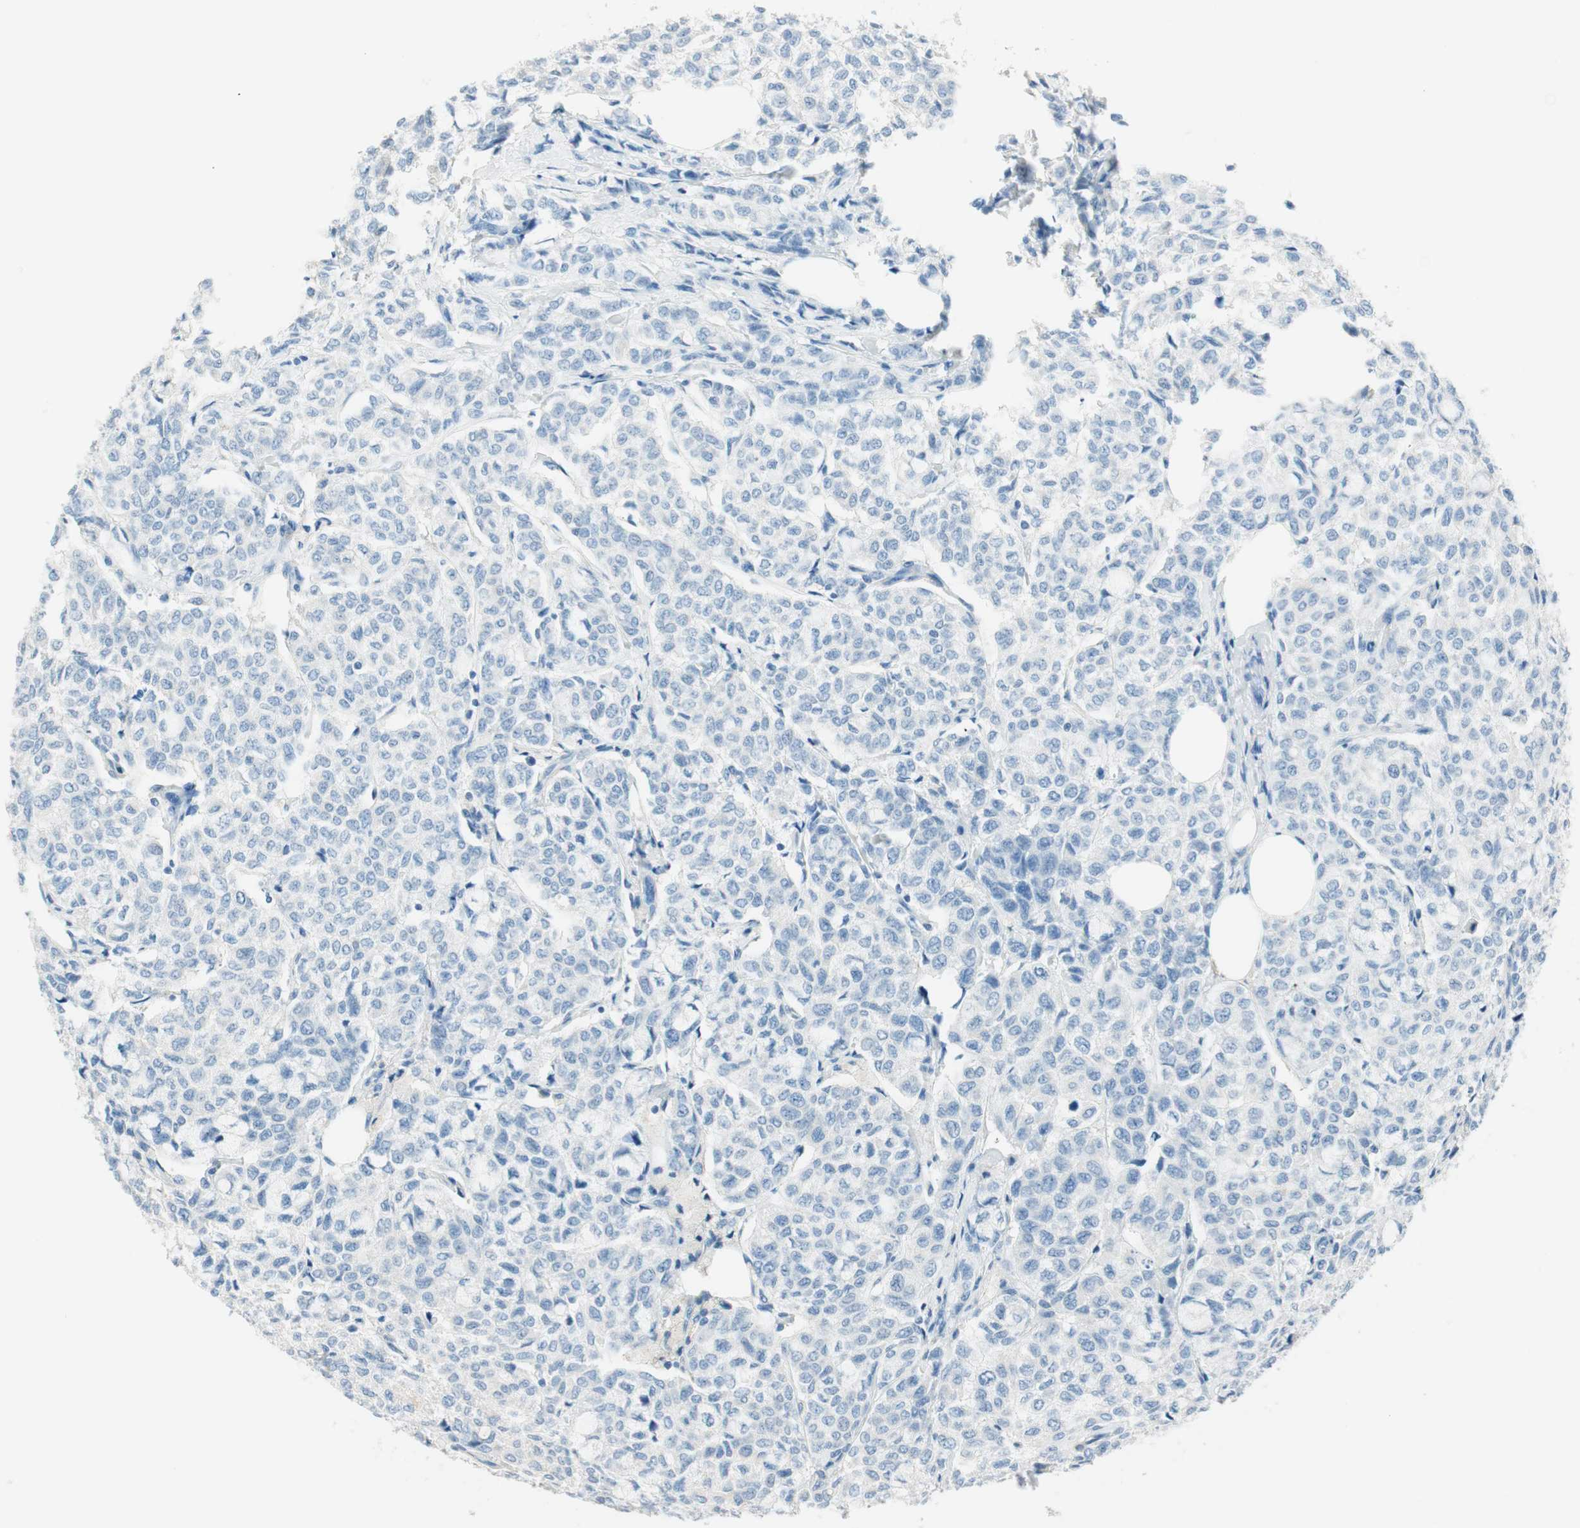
{"staining": {"intensity": "negative", "quantity": "none", "location": "none"}, "tissue": "breast cancer", "cell_type": "Tumor cells", "image_type": "cancer", "snomed": [{"axis": "morphology", "description": "Lobular carcinoma"}, {"axis": "topography", "description": "Breast"}], "caption": "IHC of breast cancer (lobular carcinoma) demonstrates no expression in tumor cells.", "gene": "HPGD", "patient": {"sex": "female", "age": 60}}